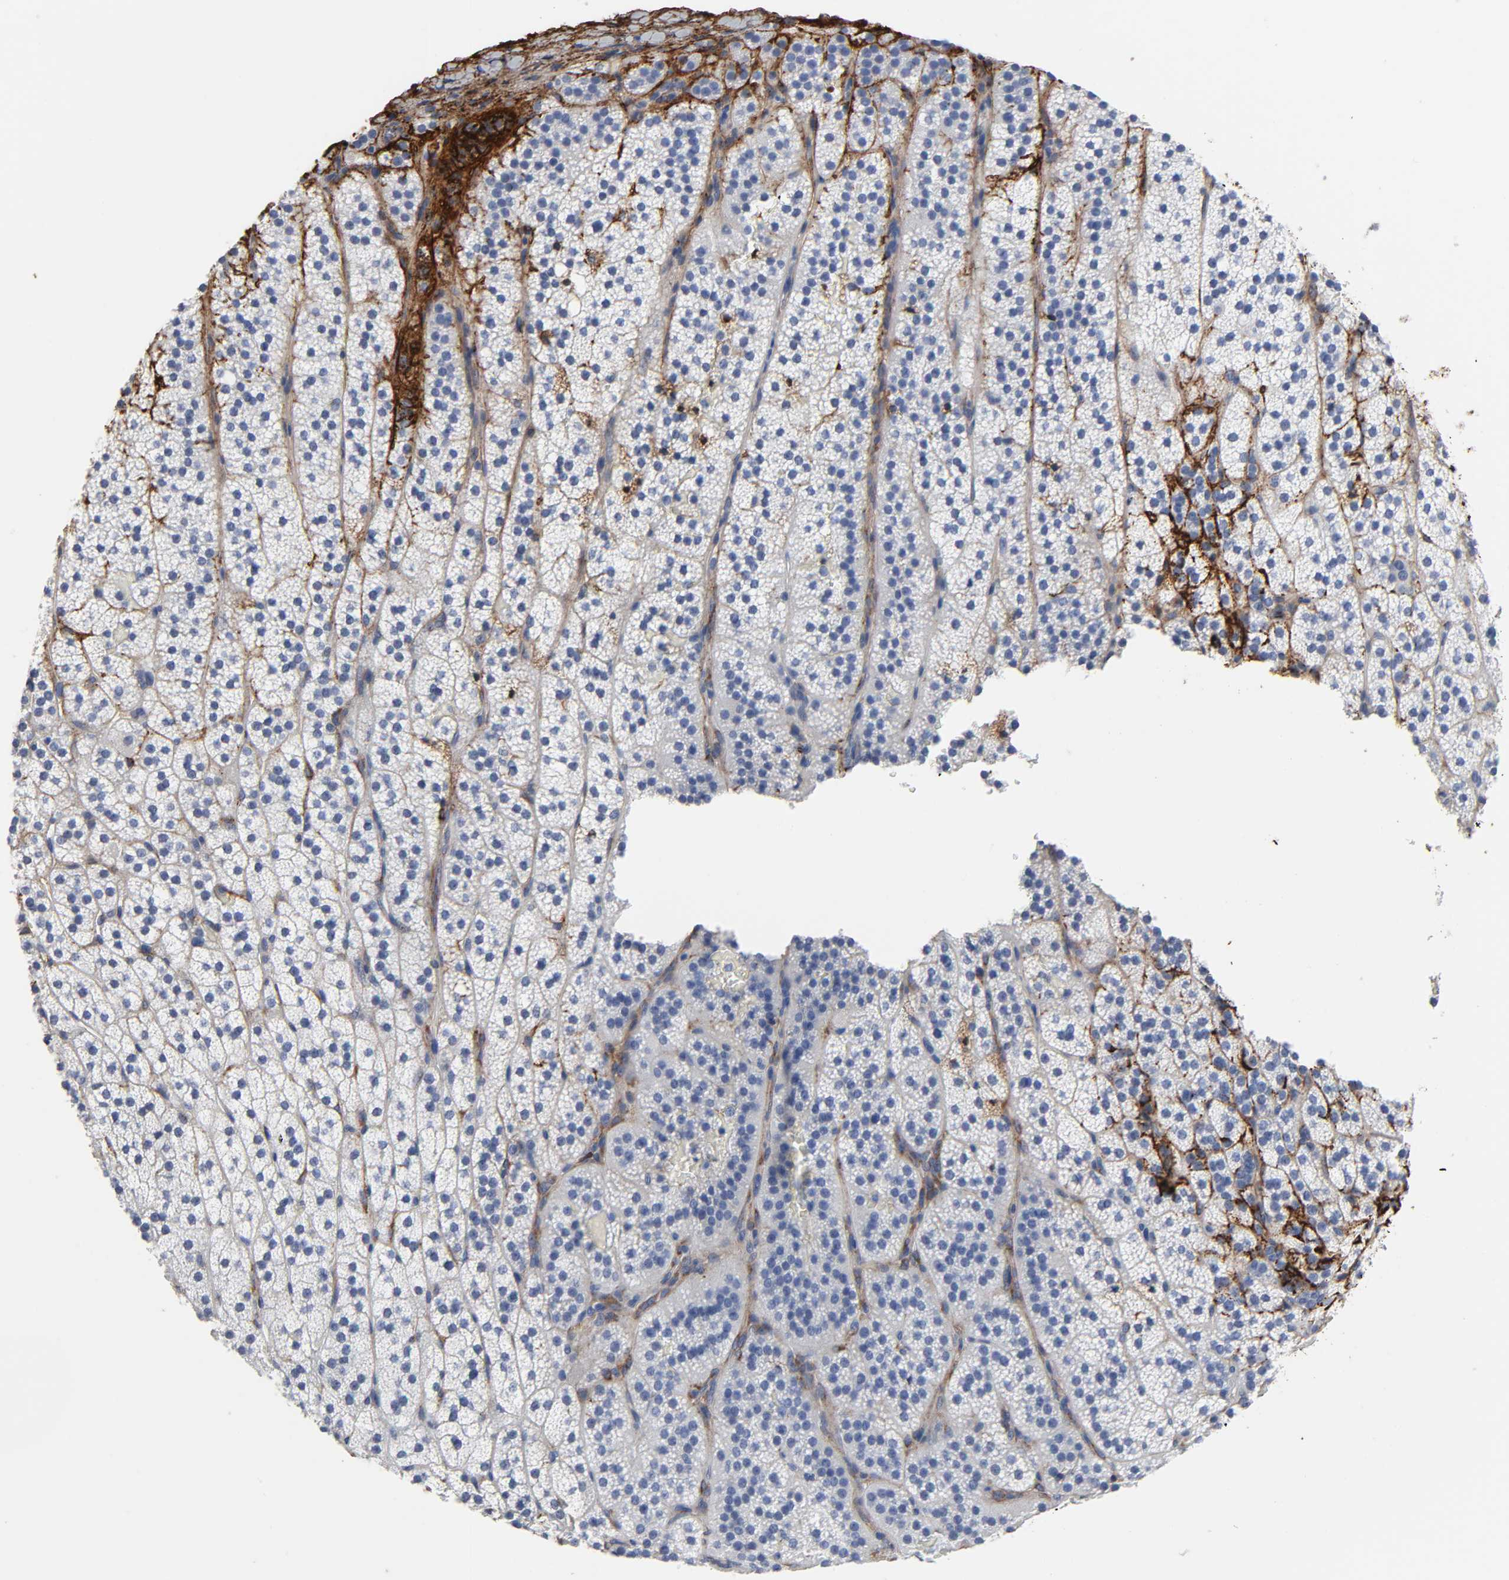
{"staining": {"intensity": "negative", "quantity": "none", "location": "none"}, "tissue": "adrenal gland", "cell_type": "Glandular cells", "image_type": "normal", "snomed": [{"axis": "morphology", "description": "Normal tissue, NOS"}, {"axis": "topography", "description": "Adrenal gland"}], "caption": "IHC of normal human adrenal gland shows no expression in glandular cells. (DAB immunohistochemistry (IHC), high magnification).", "gene": "FBLN1", "patient": {"sex": "male", "age": 35}}